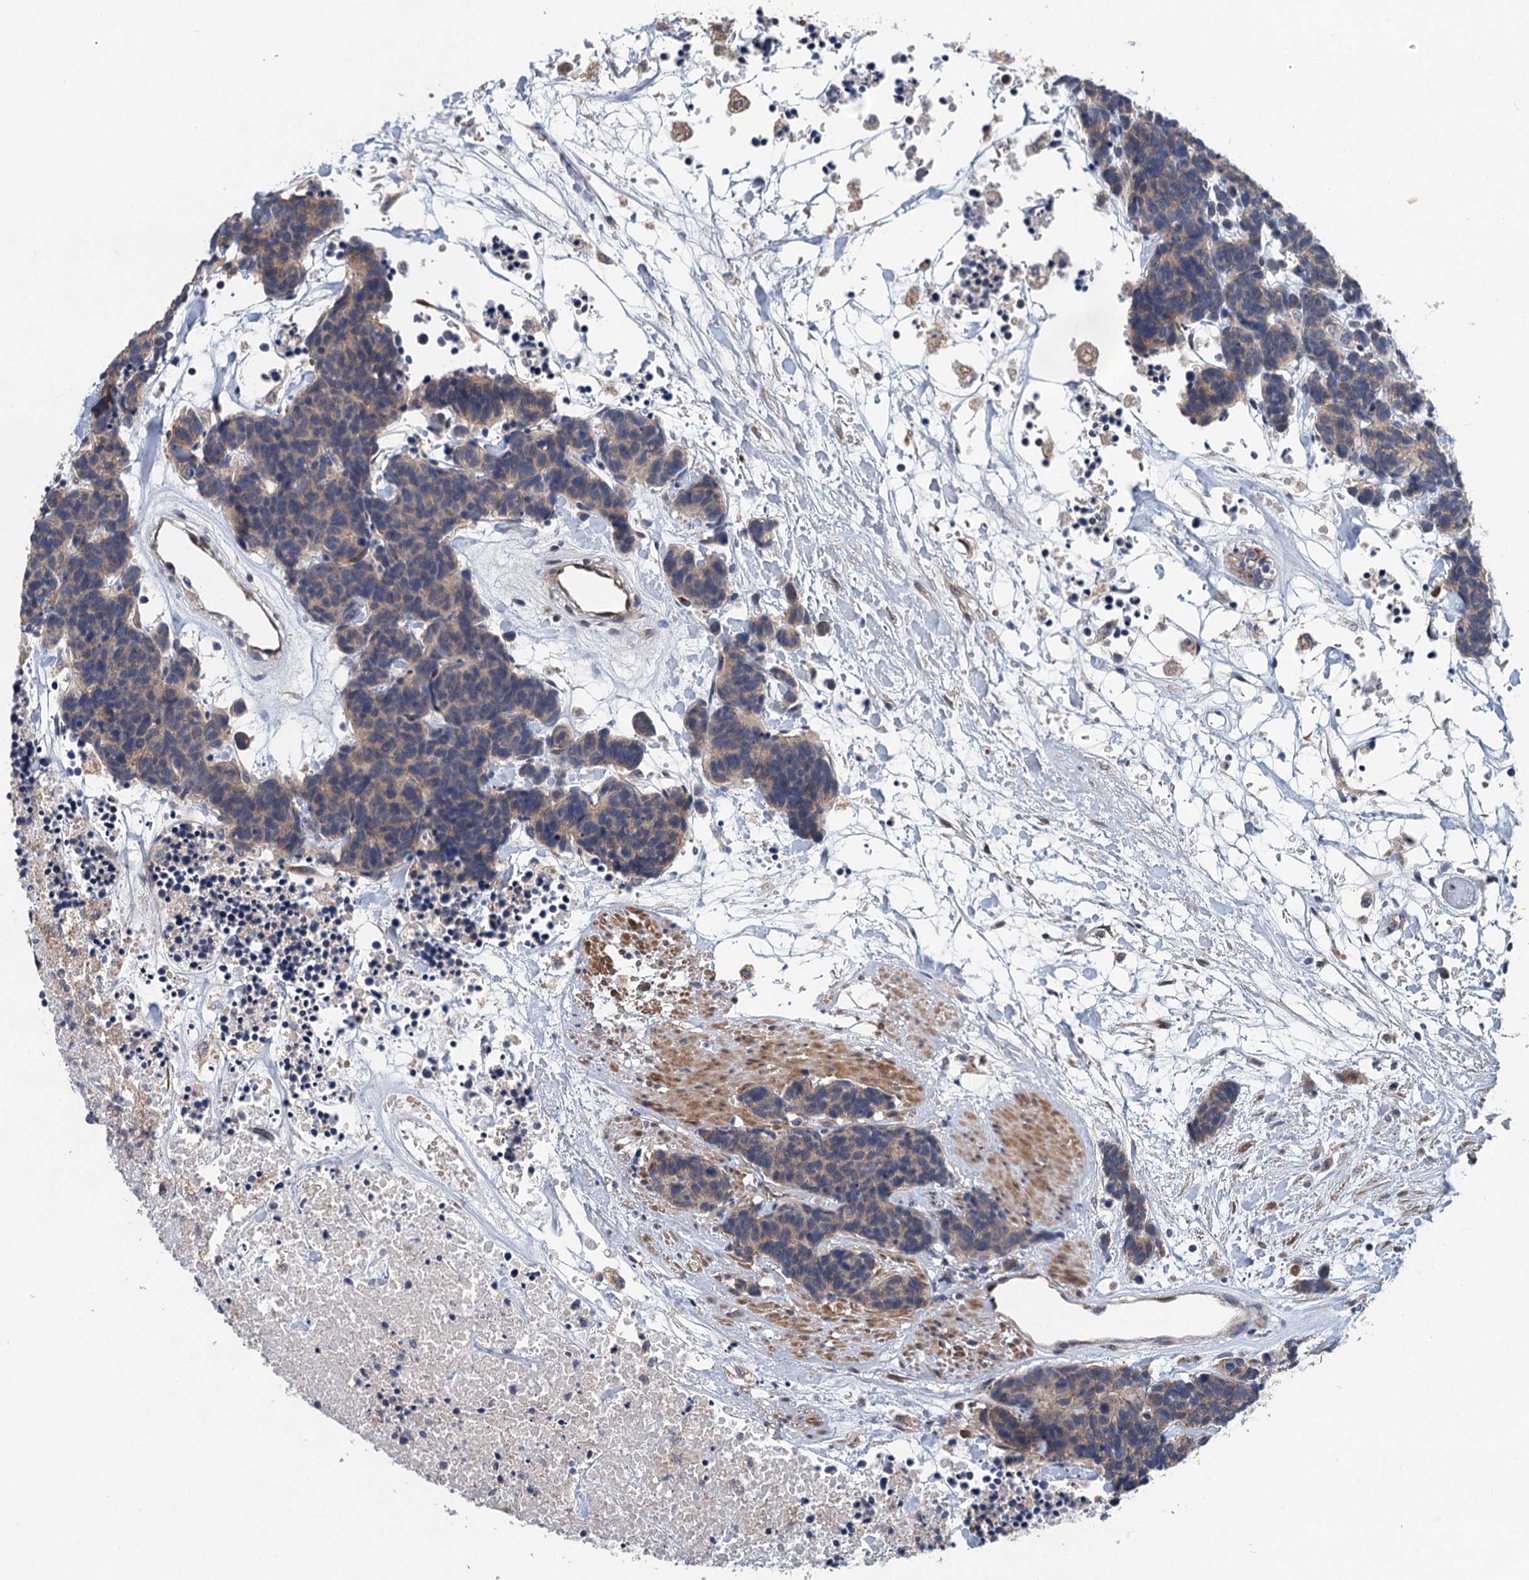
{"staining": {"intensity": "weak", "quantity": "<25%", "location": "cytoplasmic/membranous"}, "tissue": "carcinoid", "cell_type": "Tumor cells", "image_type": "cancer", "snomed": [{"axis": "morphology", "description": "Carcinoma, NOS"}, {"axis": "morphology", "description": "Carcinoid, malignant, NOS"}, {"axis": "topography", "description": "Urinary bladder"}], "caption": "An immunohistochemistry image of carcinoid (malignant) is shown. There is no staining in tumor cells of carcinoid (malignant).", "gene": "TRAF7", "patient": {"sex": "male", "age": 57}}